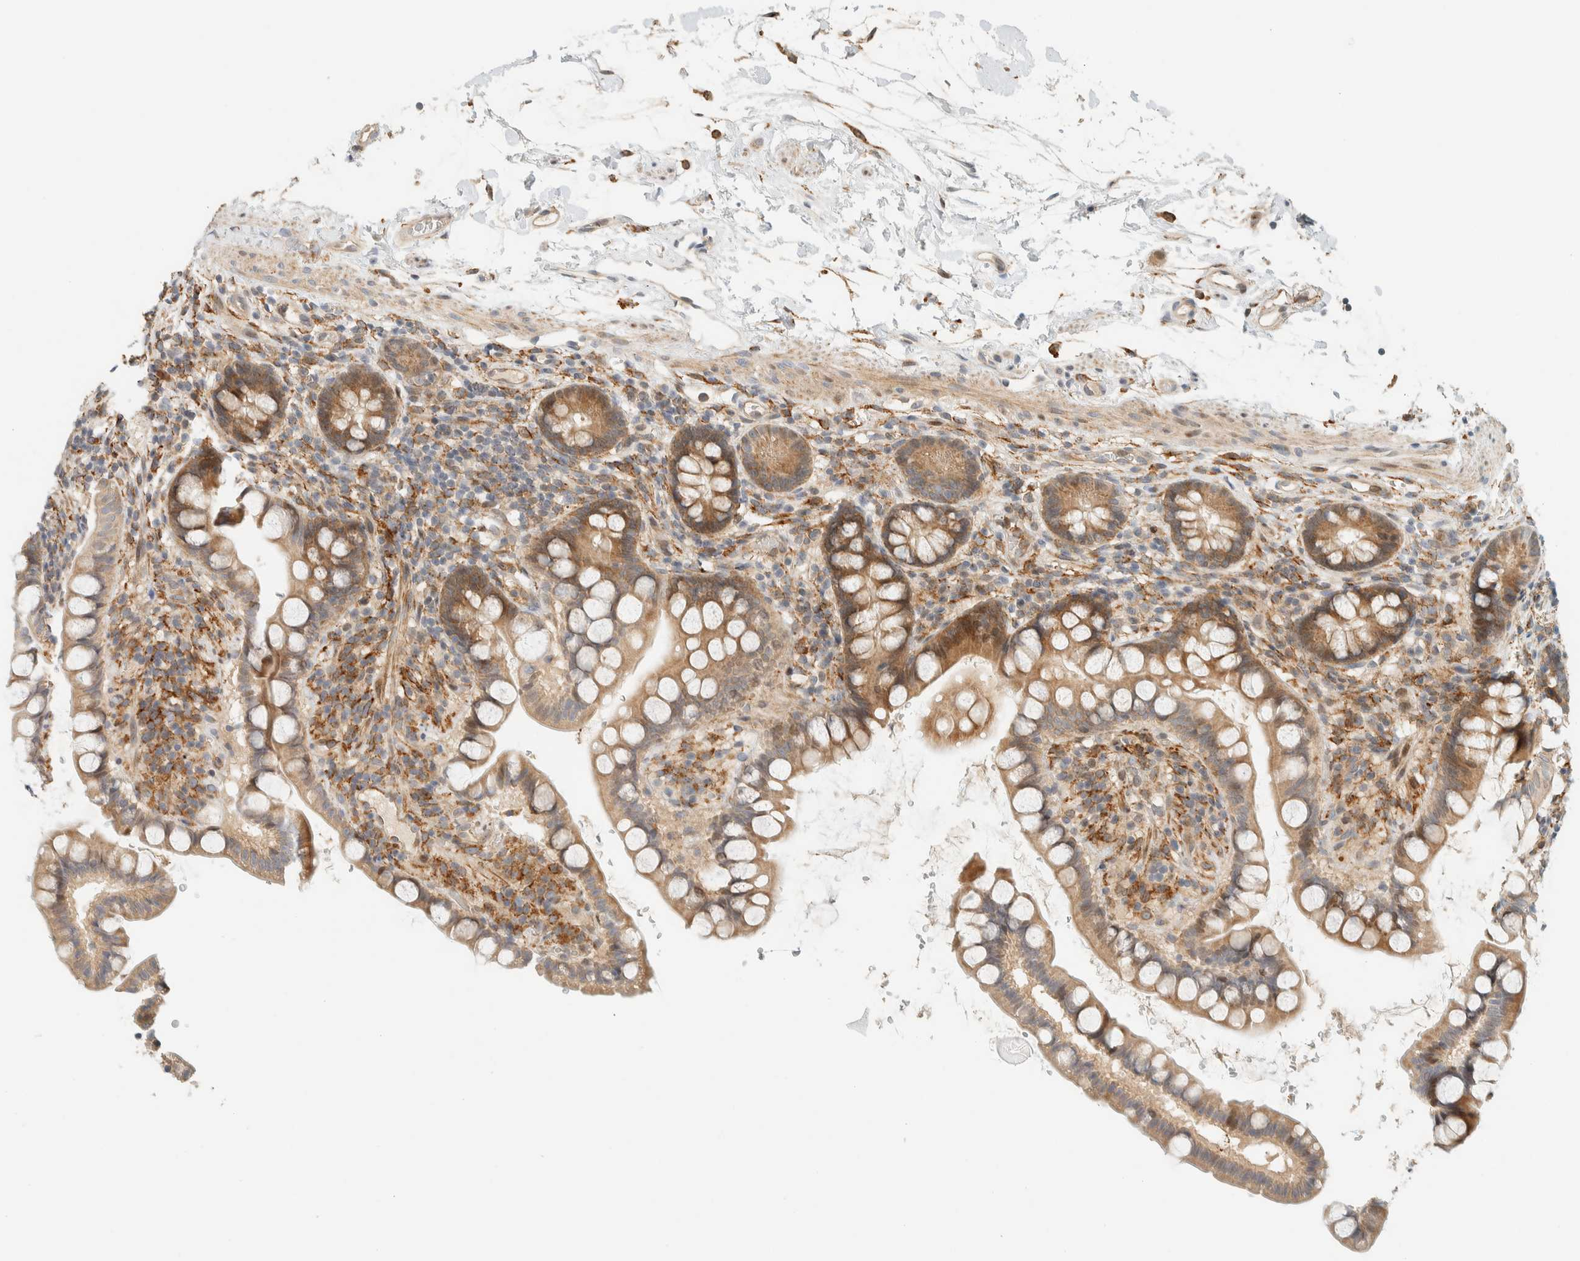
{"staining": {"intensity": "moderate", "quantity": "<25%", "location": "cytoplasmic/membranous,nuclear"}, "tissue": "small intestine", "cell_type": "Glandular cells", "image_type": "normal", "snomed": [{"axis": "morphology", "description": "Normal tissue, NOS"}, {"axis": "topography", "description": "Smooth muscle"}, {"axis": "topography", "description": "Small intestine"}], "caption": "A brown stain shows moderate cytoplasmic/membranous,nuclear staining of a protein in glandular cells of benign small intestine. (IHC, brightfield microscopy, high magnification).", "gene": "CCDC171", "patient": {"sex": "female", "age": 84}}